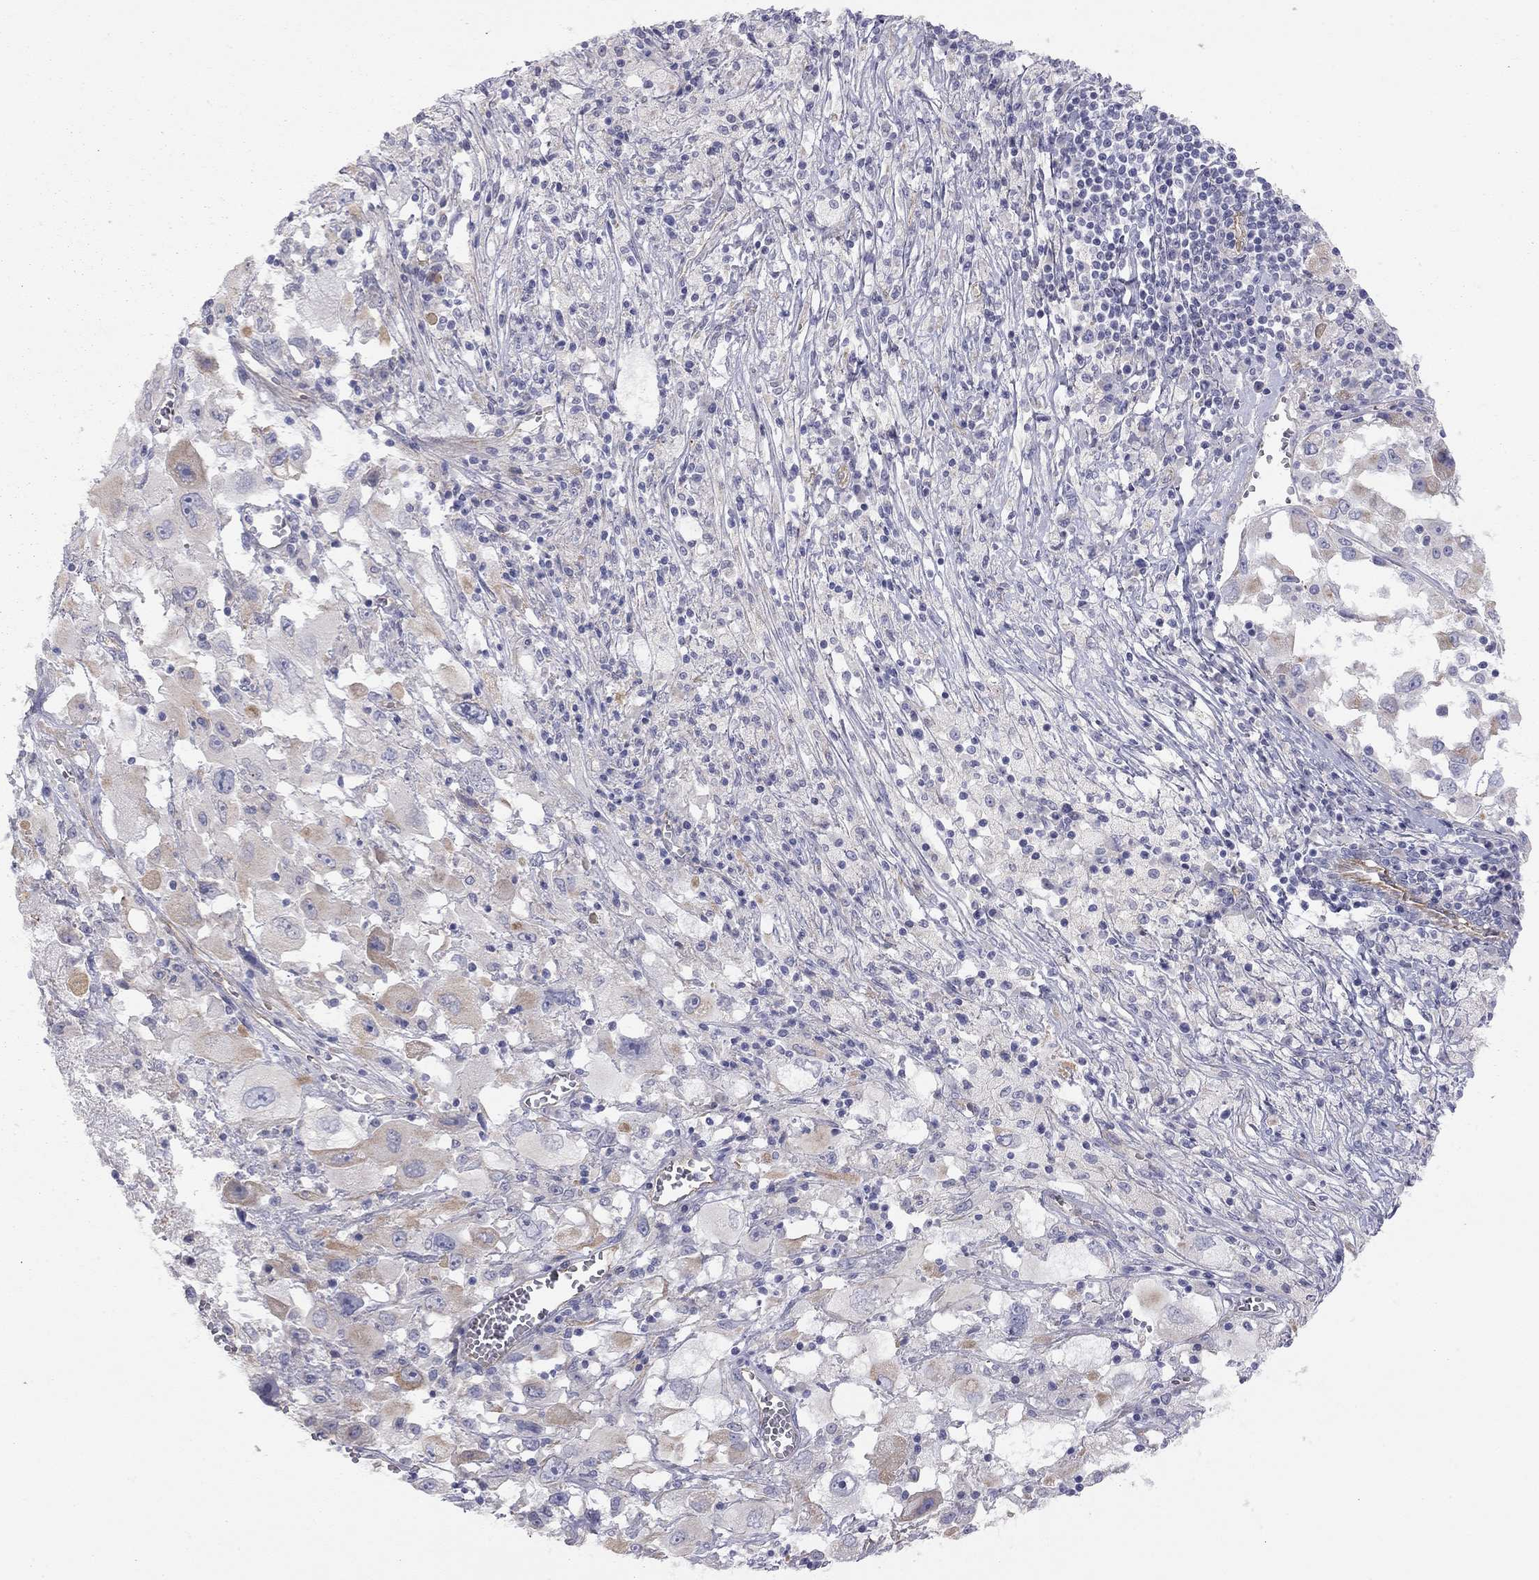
{"staining": {"intensity": "moderate", "quantity": "<25%", "location": "cytoplasmic/membranous"}, "tissue": "melanoma", "cell_type": "Tumor cells", "image_type": "cancer", "snomed": [{"axis": "morphology", "description": "Malignant melanoma, Metastatic site"}, {"axis": "topography", "description": "Soft tissue"}], "caption": "Immunohistochemical staining of melanoma demonstrates low levels of moderate cytoplasmic/membranous positivity in about <25% of tumor cells.", "gene": "GPRC5B", "patient": {"sex": "male", "age": 50}}